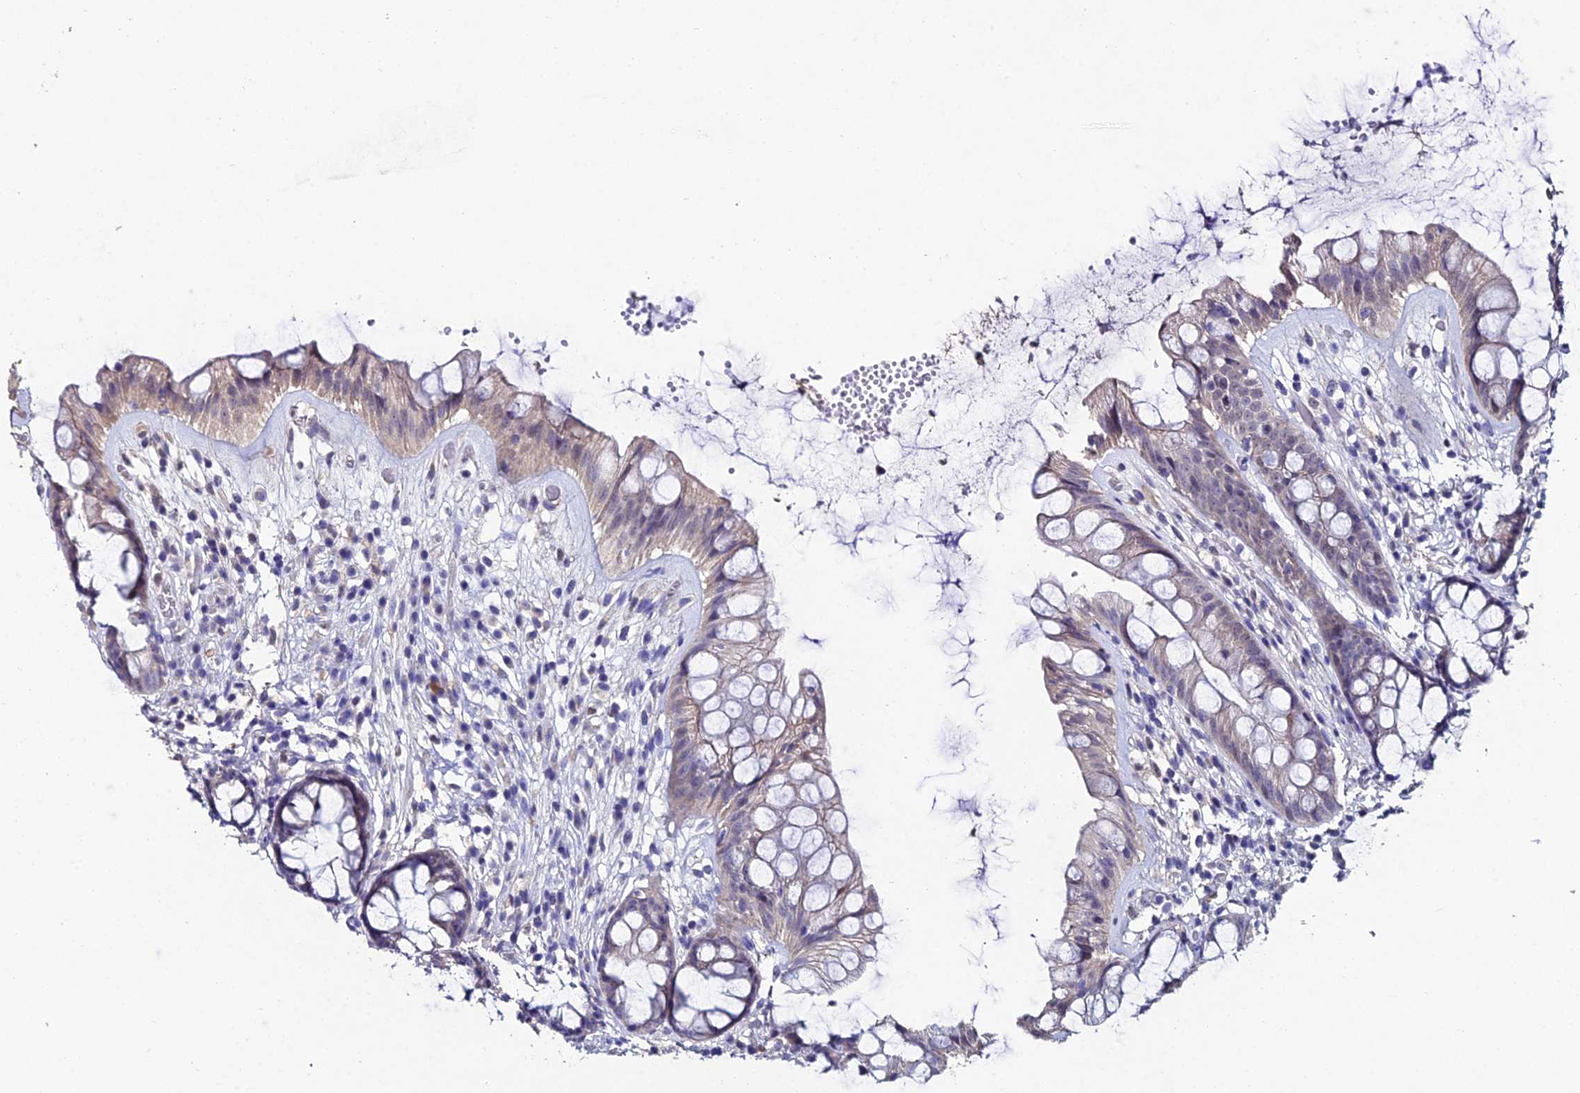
{"staining": {"intensity": "weak", "quantity": "25%-75%", "location": "cytoplasmic/membranous"}, "tissue": "rectum", "cell_type": "Glandular cells", "image_type": "normal", "snomed": [{"axis": "morphology", "description": "Normal tissue, NOS"}, {"axis": "topography", "description": "Rectum"}], "caption": "Unremarkable rectum was stained to show a protein in brown. There is low levels of weak cytoplasmic/membranous expression in approximately 25%-75% of glandular cells. (Stains: DAB in brown, nuclei in blue, Microscopy: brightfield microscopy at high magnification).", "gene": "ESRRG", "patient": {"sex": "male", "age": 74}}